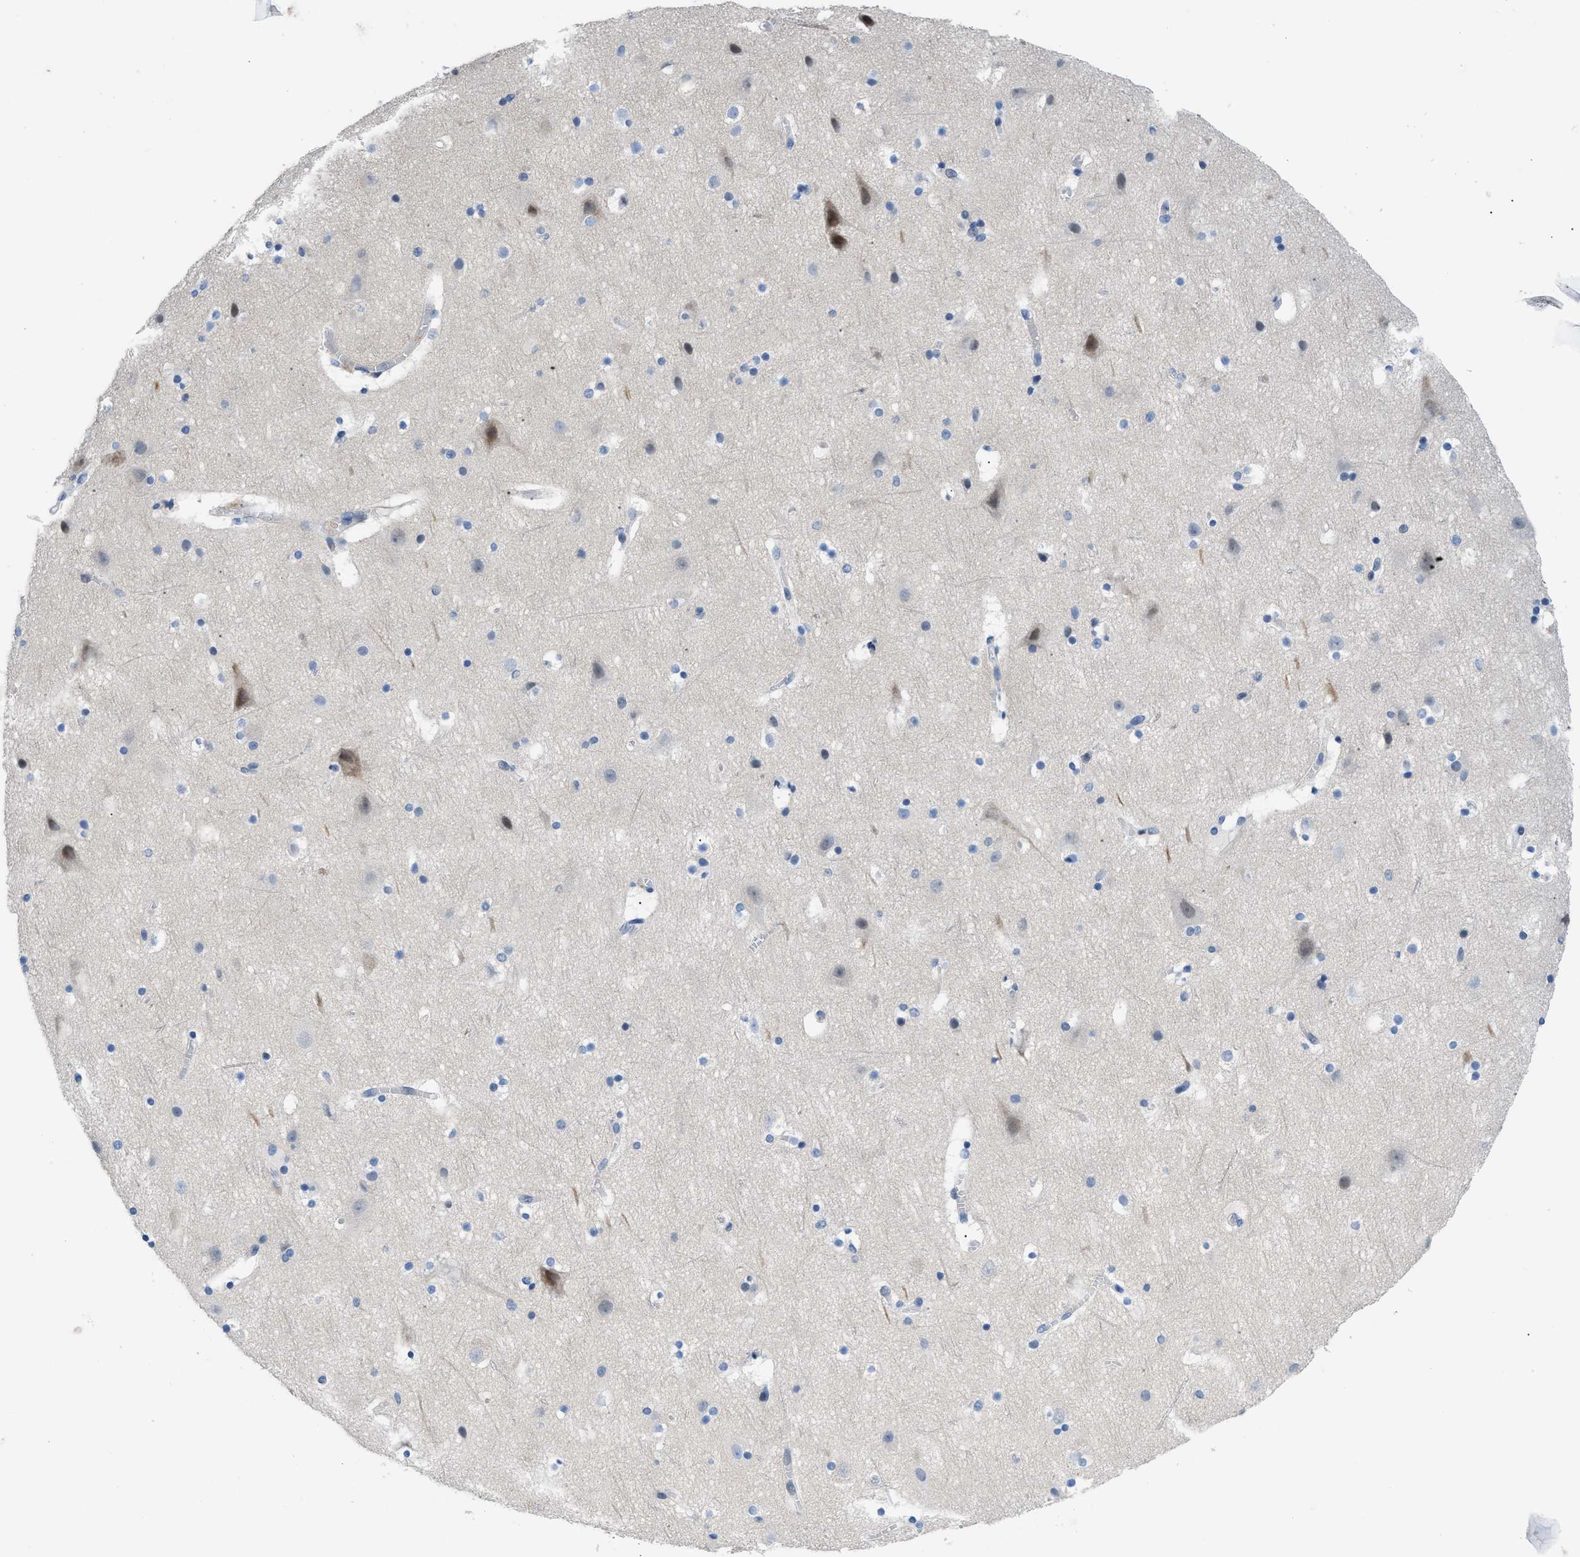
{"staining": {"intensity": "negative", "quantity": "none", "location": "none"}, "tissue": "cerebral cortex", "cell_type": "Endothelial cells", "image_type": "normal", "snomed": [{"axis": "morphology", "description": "Normal tissue, NOS"}, {"axis": "topography", "description": "Cerebral cortex"}], "caption": "This is an immunohistochemistry micrograph of normal cerebral cortex. There is no expression in endothelial cells.", "gene": "FDCSP", "patient": {"sex": "male", "age": 45}}